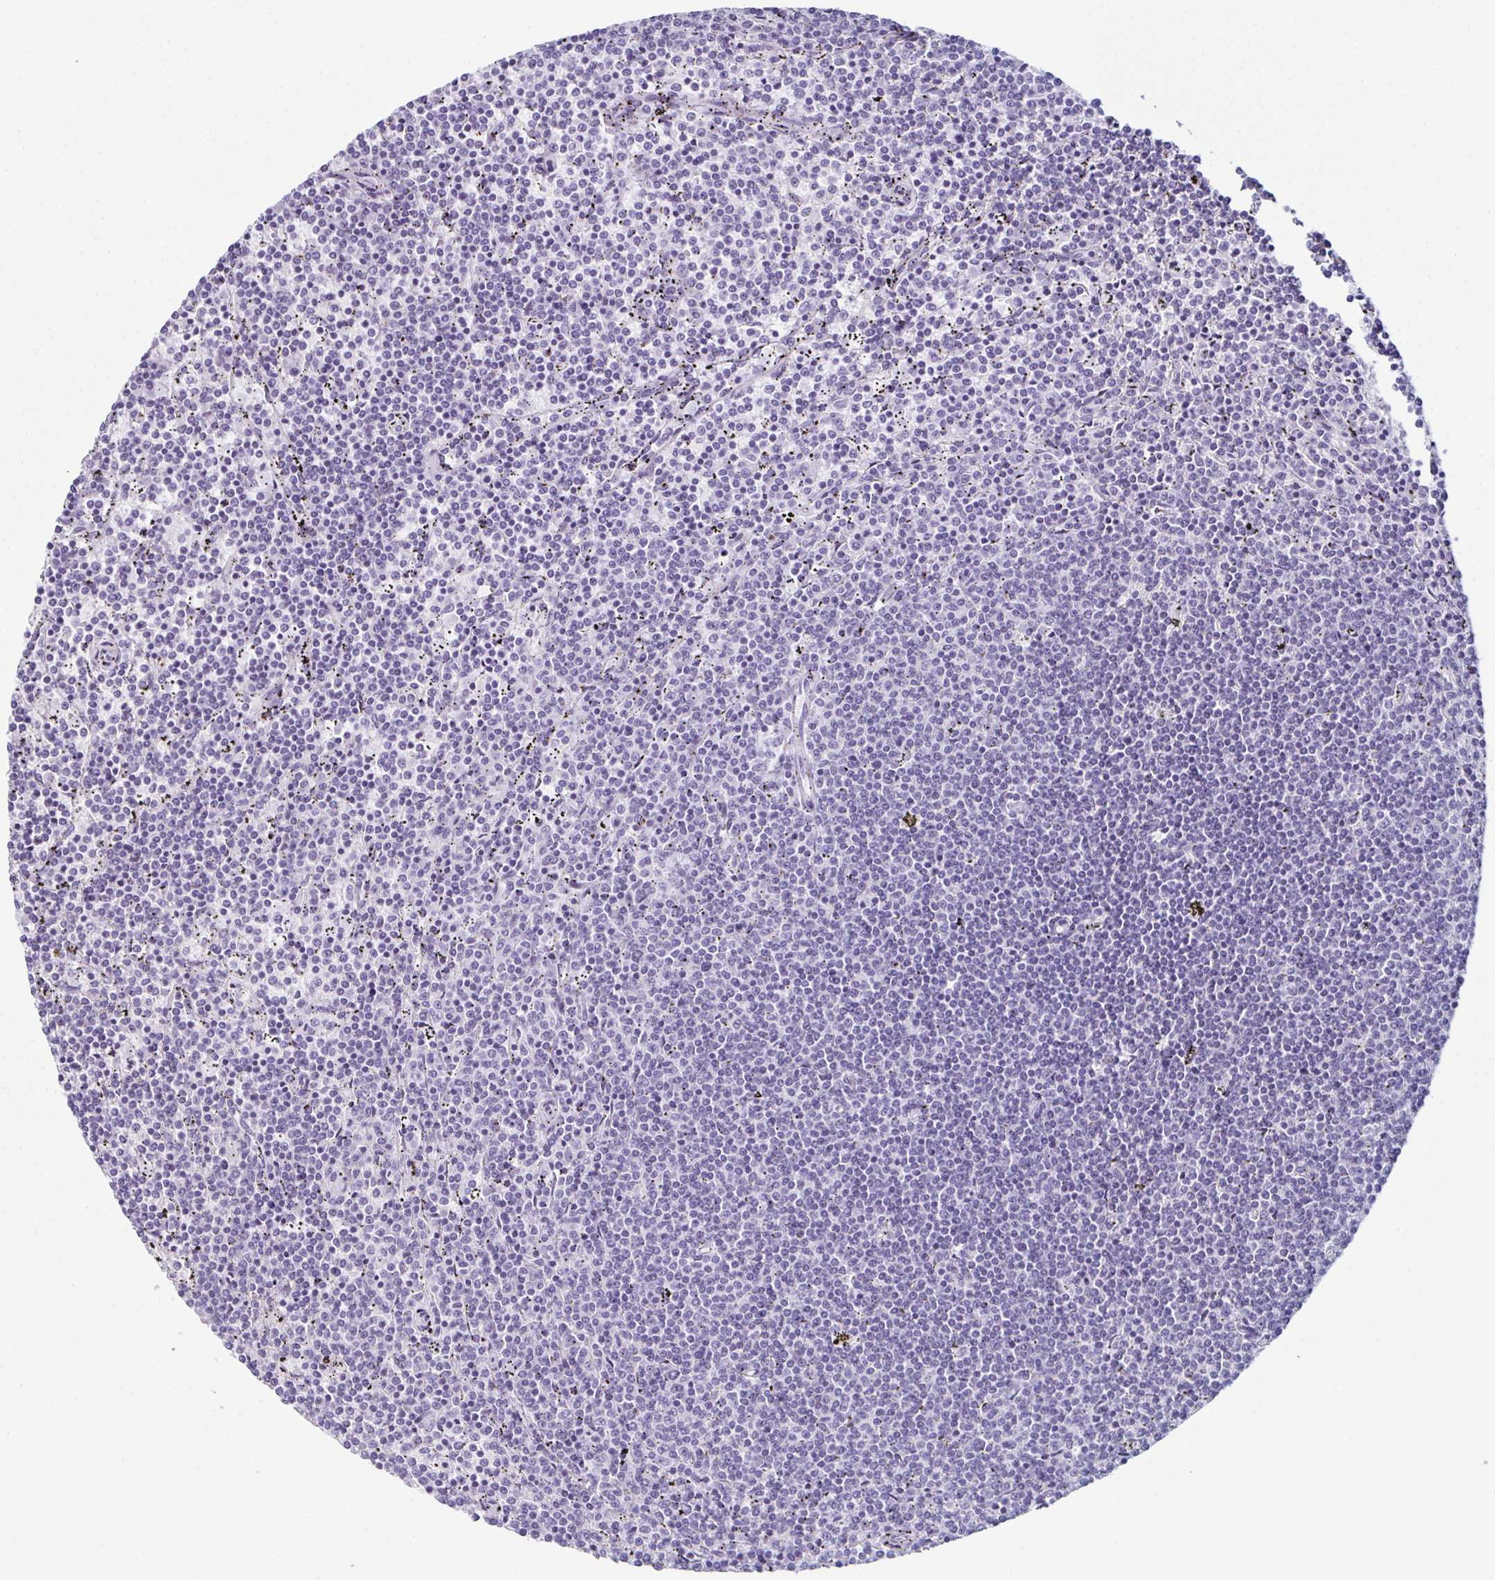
{"staining": {"intensity": "negative", "quantity": "none", "location": "none"}, "tissue": "lymphoma", "cell_type": "Tumor cells", "image_type": "cancer", "snomed": [{"axis": "morphology", "description": "Malignant lymphoma, non-Hodgkin's type, Low grade"}, {"axis": "topography", "description": "Spleen"}], "caption": "Immunohistochemistry of human lymphoma shows no expression in tumor cells.", "gene": "ENKUR", "patient": {"sex": "female", "age": 50}}